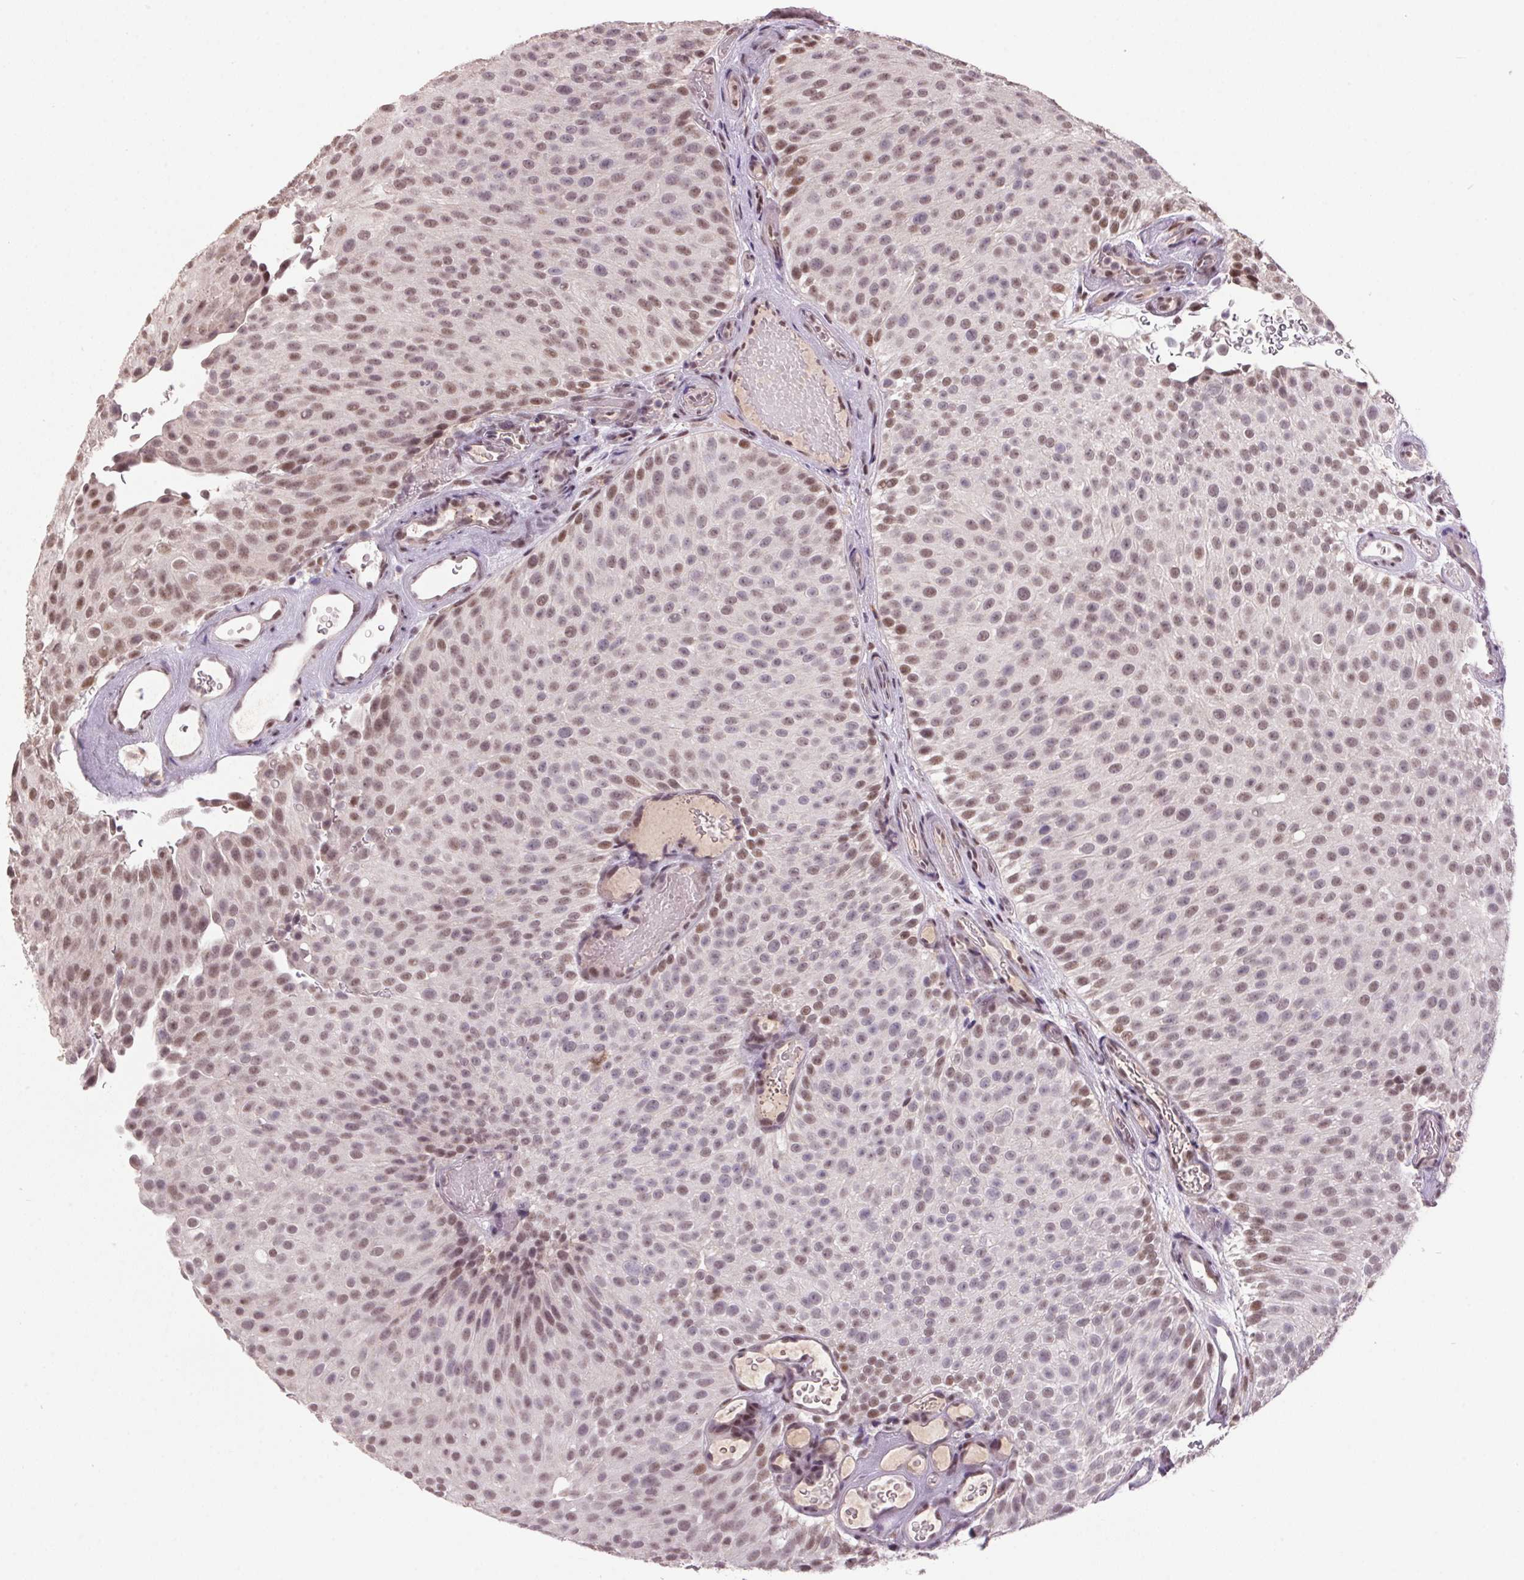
{"staining": {"intensity": "moderate", "quantity": ">75%", "location": "nuclear"}, "tissue": "urothelial cancer", "cell_type": "Tumor cells", "image_type": "cancer", "snomed": [{"axis": "morphology", "description": "Urothelial carcinoma, Low grade"}, {"axis": "topography", "description": "Urinary bladder"}], "caption": "Tumor cells show medium levels of moderate nuclear staining in approximately >75% of cells in human urothelial carcinoma (low-grade). (IHC, brightfield microscopy, high magnification).", "gene": "ZBTB4", "patient": {"sex": "male", "age": 78}}